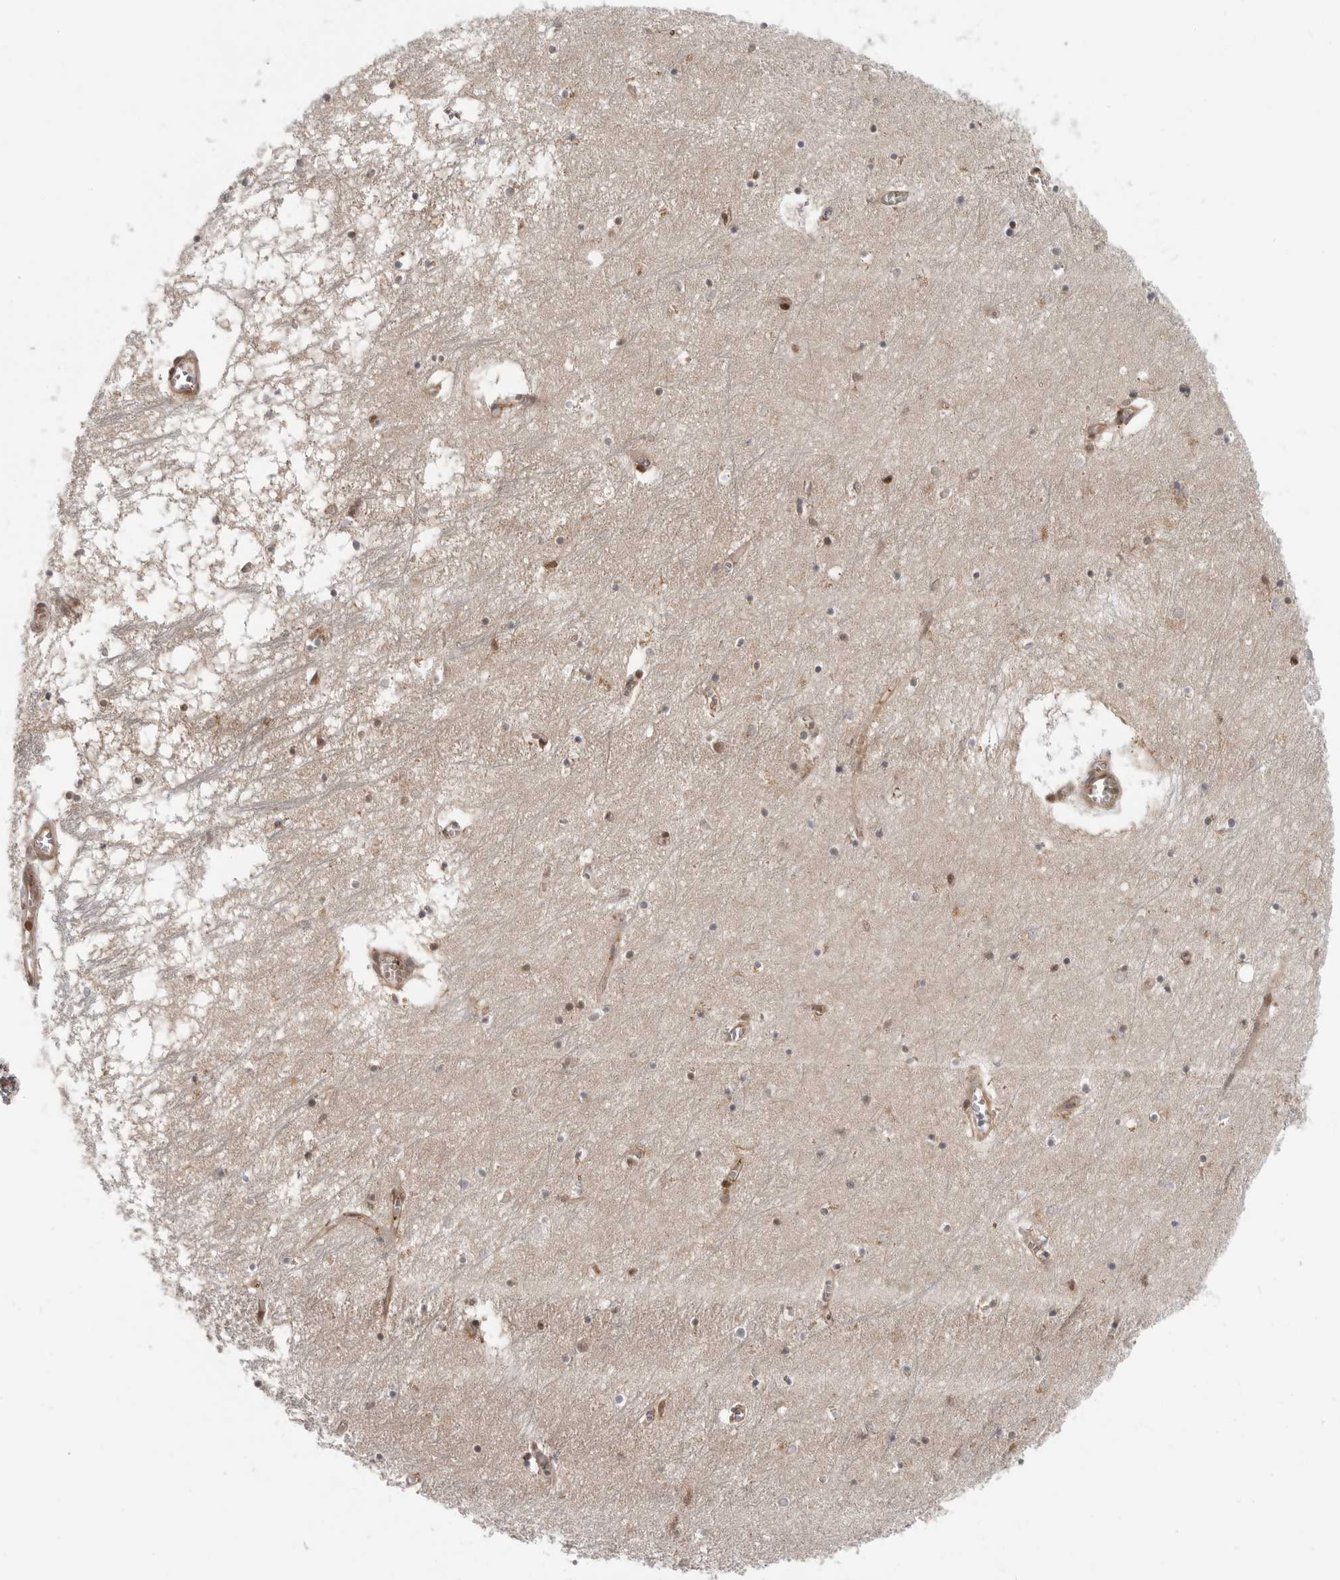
{"staining": {"intensity": "moderate", "quantity": "<25%", "location": "nuclear"}, "tissue": "hippocampus", "cell_type": "Glial cells", "image_type": "normal", "snomed": [{"axis": "morphology", "description": "Normal tissue, NOS"}, {"axis": "topography", "description": "Hippocampus"}], "caption": "Hippocampus stained with a brown dye demonstrates moderate nuclear positive staining in about <25% of glial cells.", "gene": "SZRD1", "patient": {"sex": "male", "age": 70}}